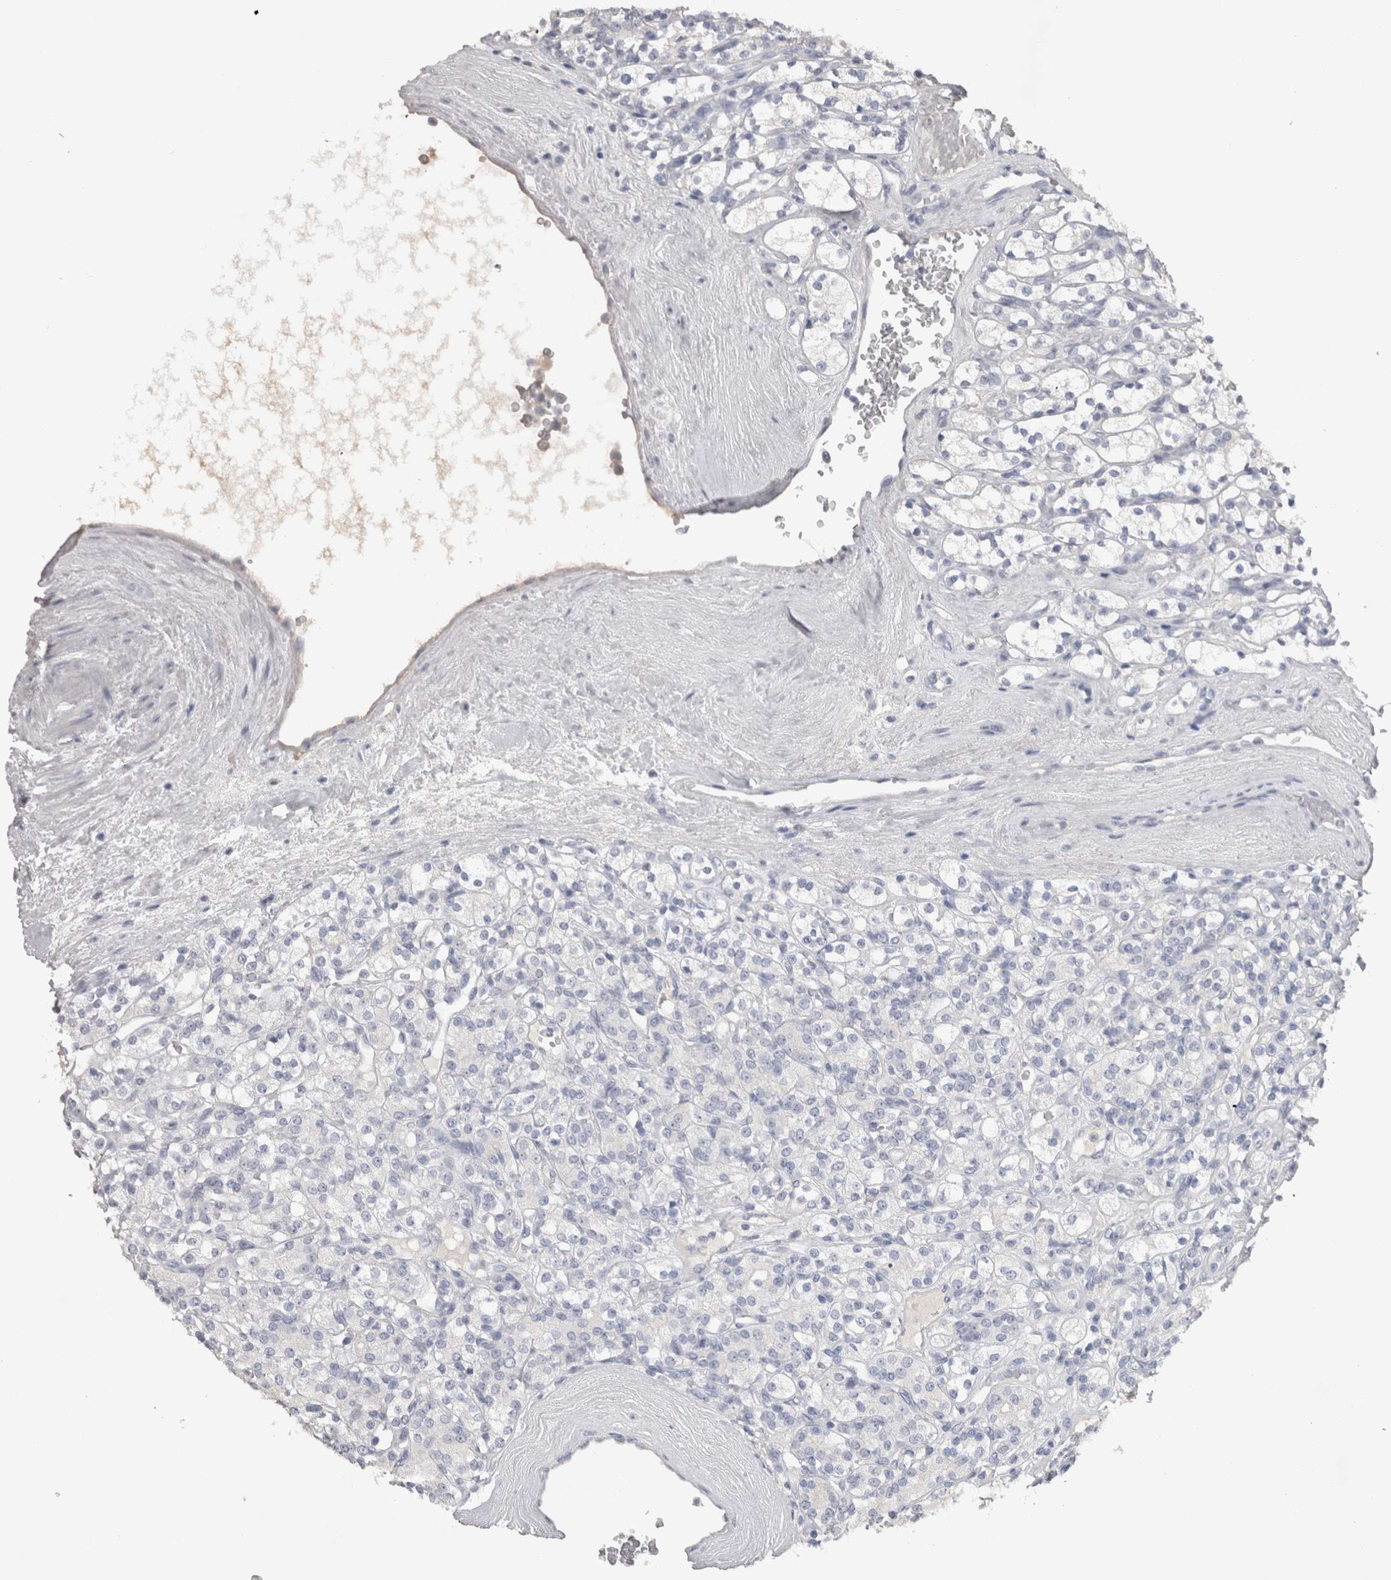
{"staining": {"intensity": "negative", "quantity": "none", "location": "none"}, "tissue": "renal cancer", "cell_type": "Tumor cells", "image_type": "cancer", "snomed": [{"axis": "morphology", "description": "Adenocarcinoma, NOS"}, {"axis": "topography", "description": "Kidney"}], "caption": "An IHC image of renal adenocarcinoma is shown. There is no staining in tumor cells of renal adenocarcinoma.", "gene": "ADAM2", "patient": {"sex": "male", "age": 77}}